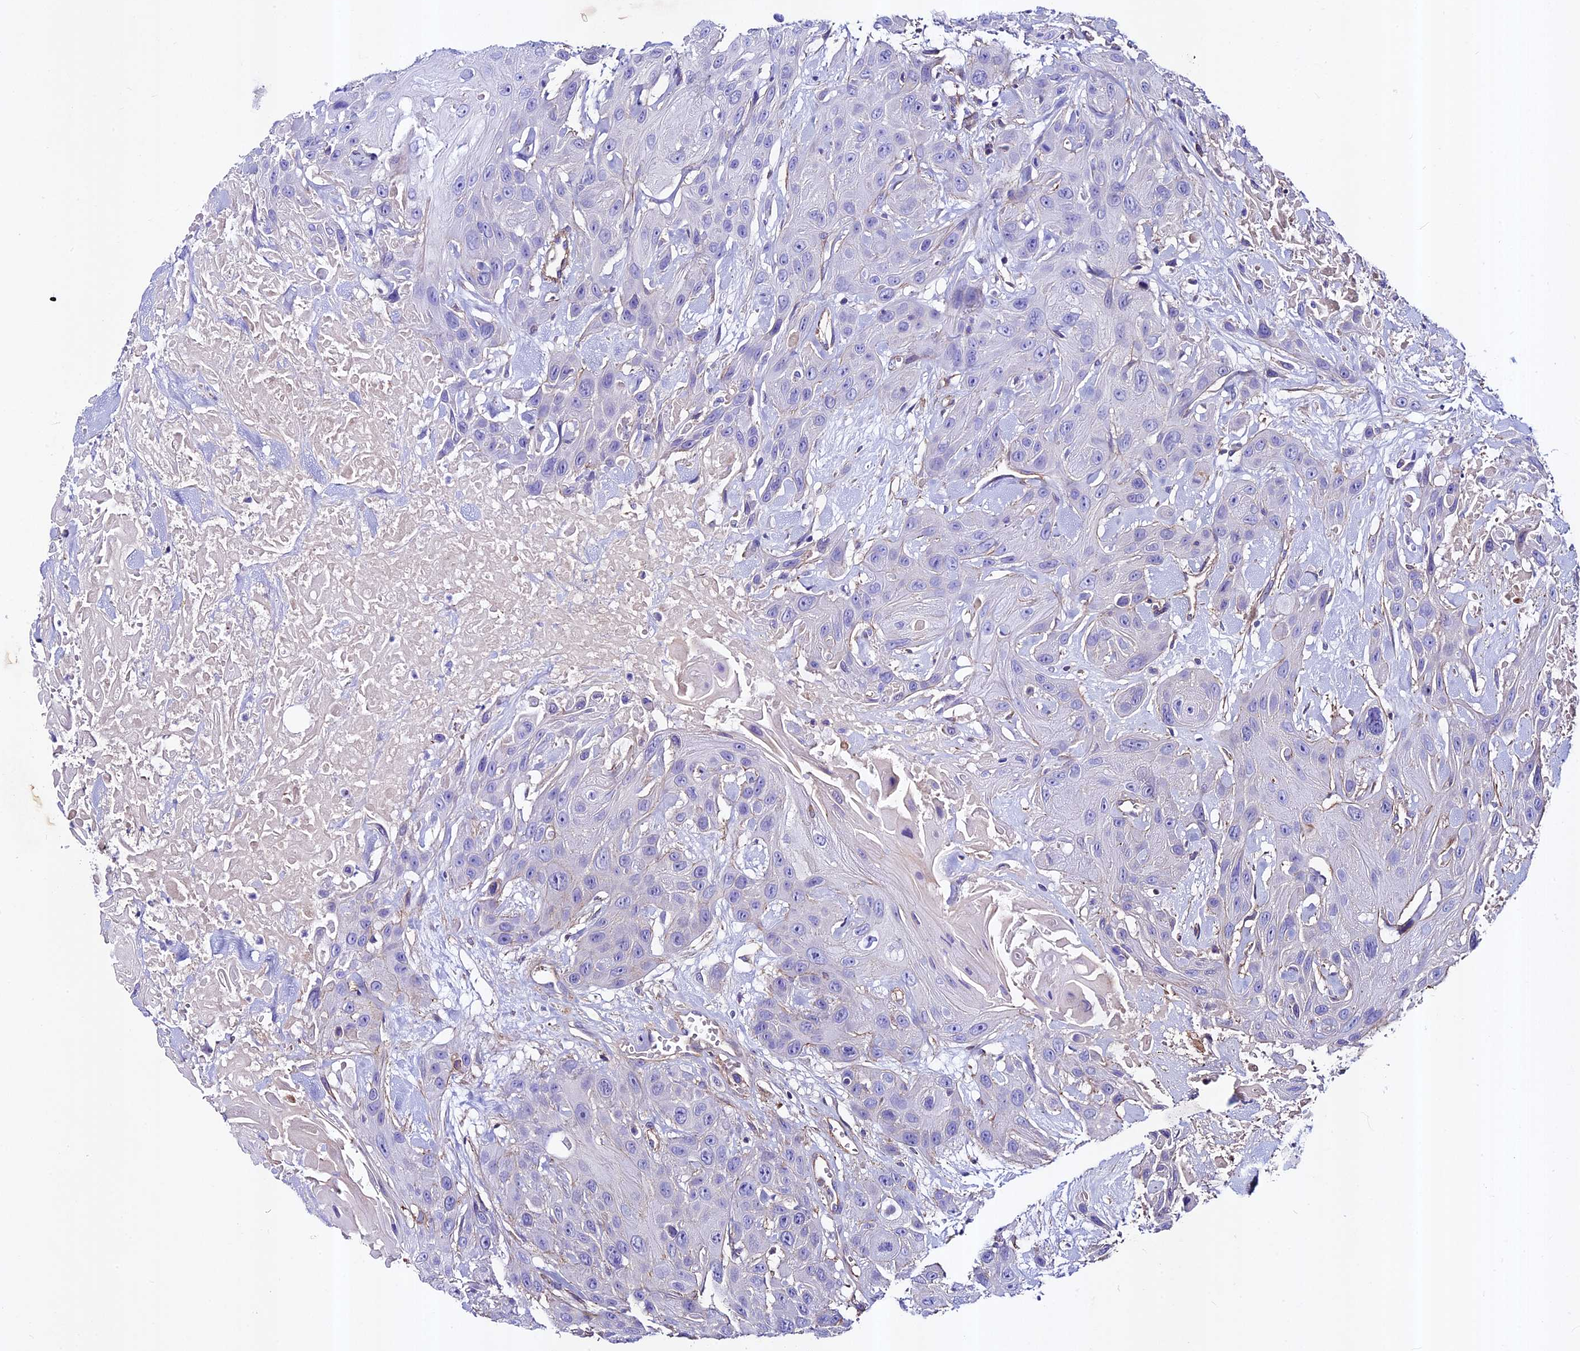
{"staining": {"intensity": "negative", "quantity": "none", "location": "none"}, "tissue": "head and neck cancer", "cell_type": "Tumor cells", "image_type": "cancer", "snomed": [{"axis": "morphology", "description": "Squamous cell carcinoma, NOS"}, {"axis": "topography", "description": "Head-Neck"}], "caption": "Immunohistochemistry (IHC) image of human head and neck cancer stained for a protein (brown), which shows no staining in tumor cells.", "gene": "EVA1B", "patient": {"sex": "male", "age": 81}}